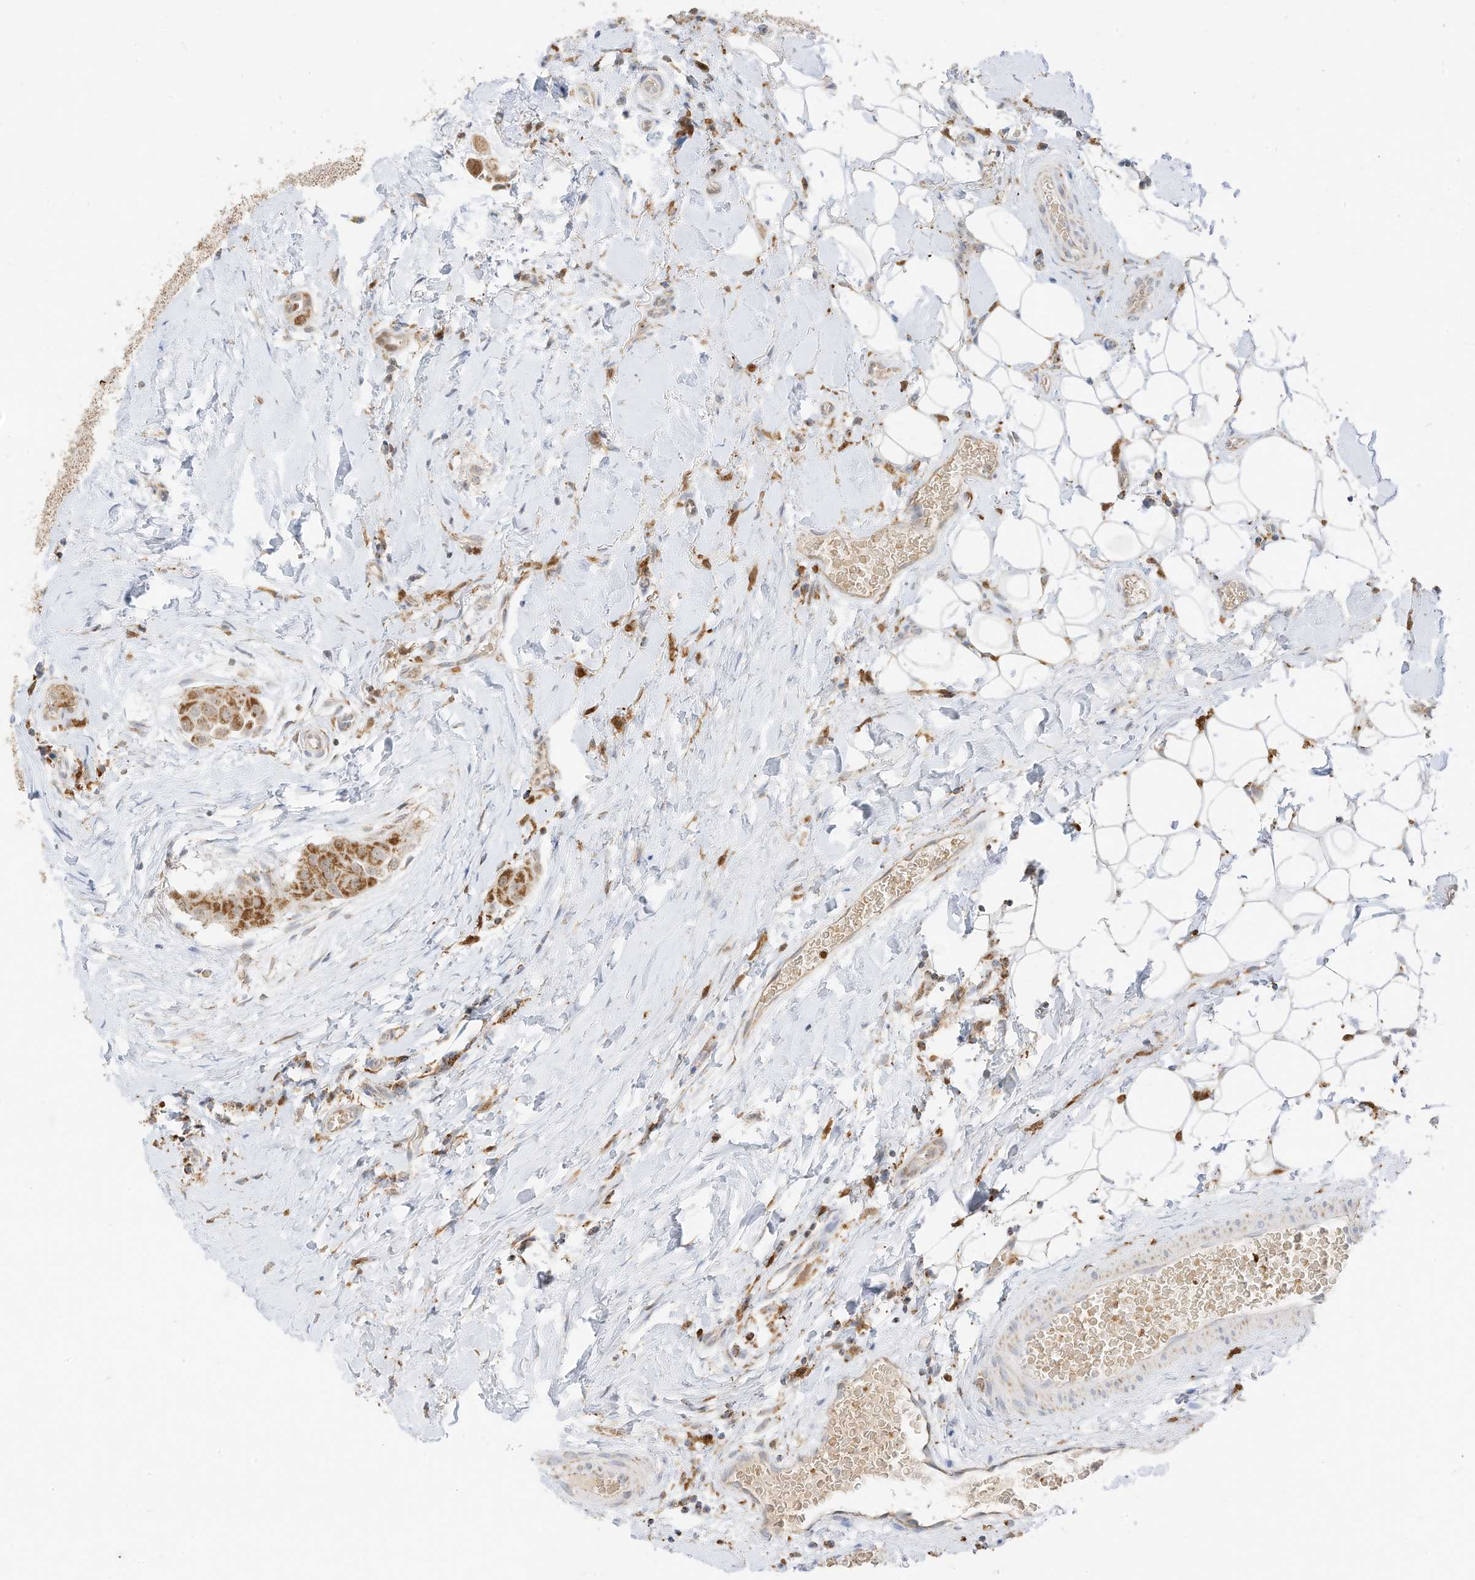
{"staining": {"intensity": "strong", "quantity": ">75%", "location": "cytoplasmic/membranous"}, "tissue": "thyroid cancer", "cell_type": "Tumor cells", "image_type": "cancer", "snomed": [{"axis": "morphology", "description": "Papillary adenocarcinoma, NOS"}, {"axis": "topography", "description": "Thyroid gland"}], "caption": "Human papillary adenocarcinoma (thyroid) stained for a protein (brown) demonstrates strong cytoplasmic/membranous positive staining in approximately >75% of tumor cells.", "gene": "MTUS2", "patient": {"sex": "male", "age": 33}}